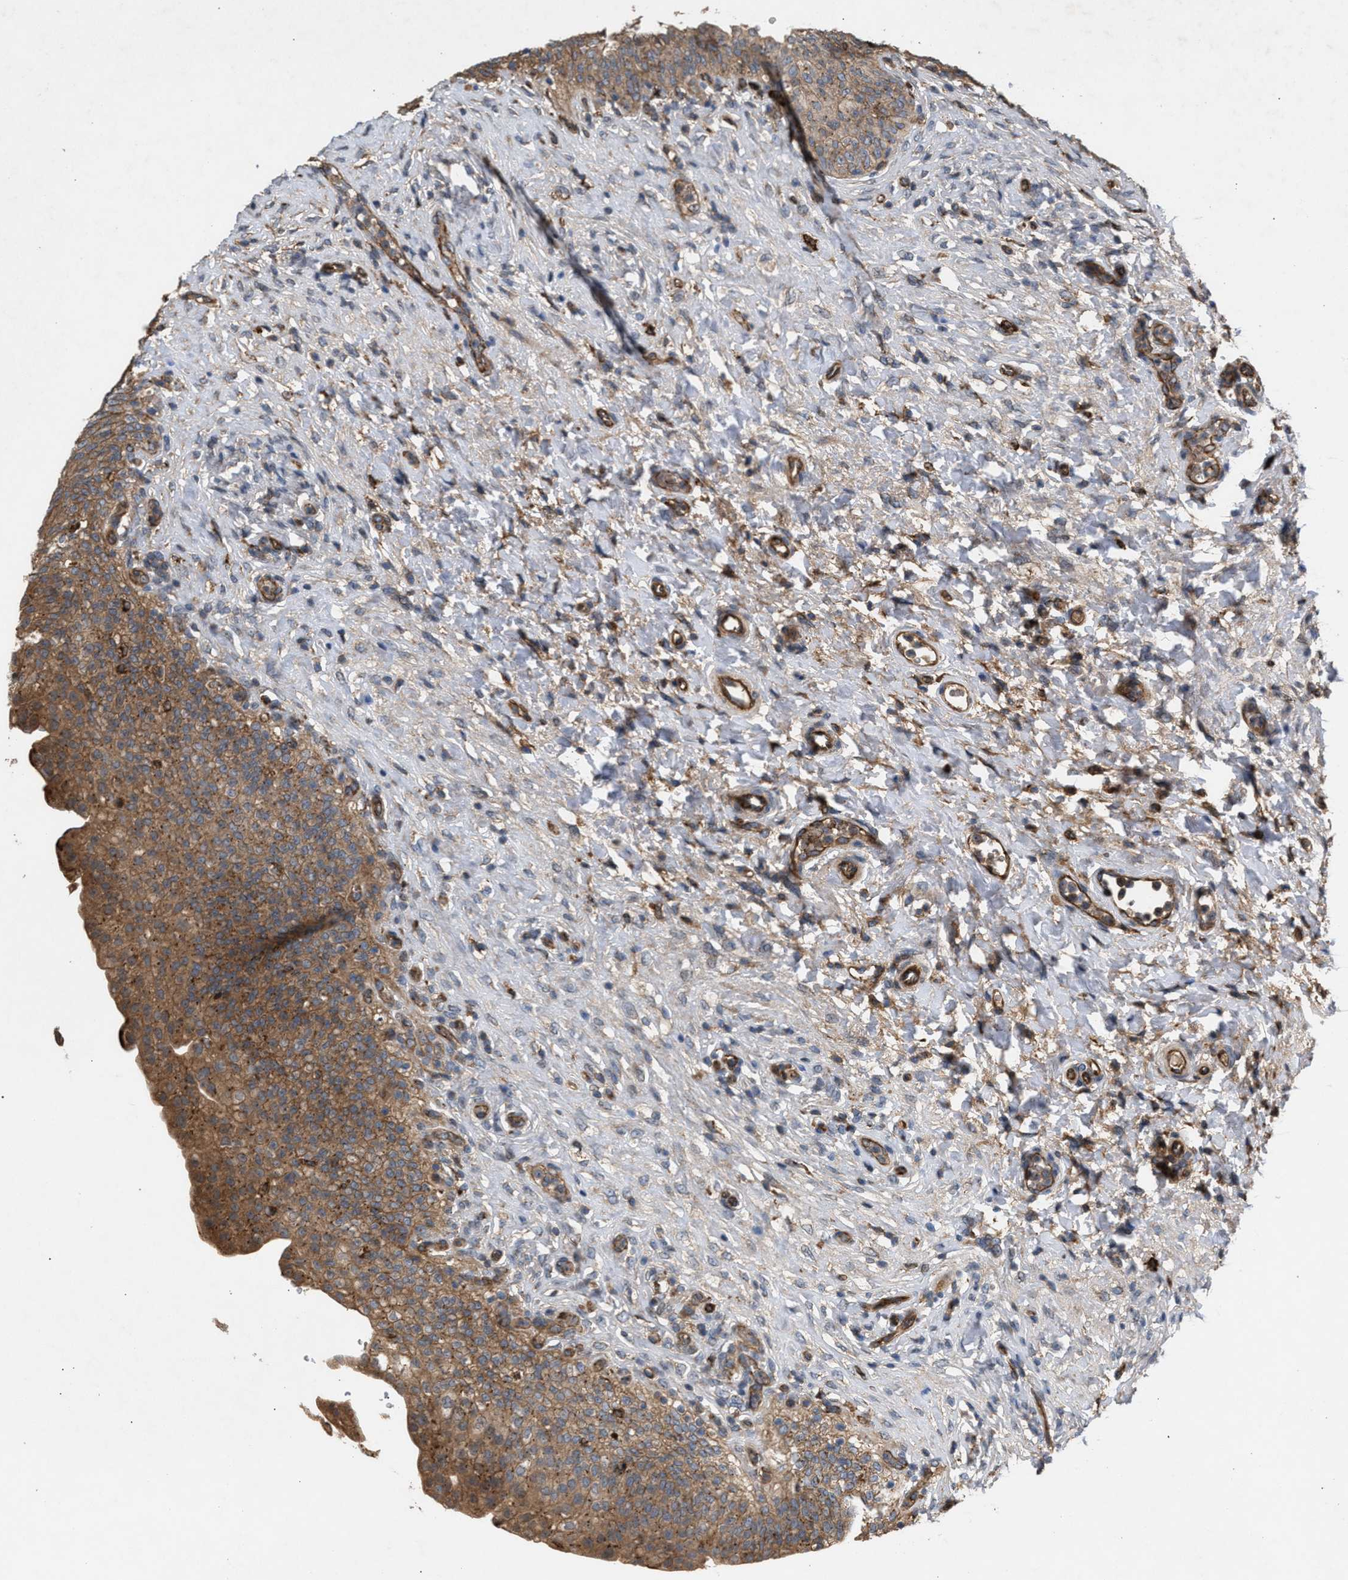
{"staining": {"intensity": "moderate", "quantity": ">75%", "location": "cytoplasmic/membranous"}, "tissue": "urinary bladder", "cell_type": "Urothelial cells", "image_type": "normal", "snomed": [{"axis": "morphology", "description": "Urothelial carcinoma, High grade"}, {"axis": "topography", "description": "Urinary bladder"}], "caption": "Urinary bladder stained with DAB (3,3'-diaminobenzidine) immunohistochemistry shows medium levels of moderate cytoplasmic/membranous positivity in approximately >75% of urothelial cells.", "gene": "GCC1", "patient": {"sex": "male", "age": 46}}